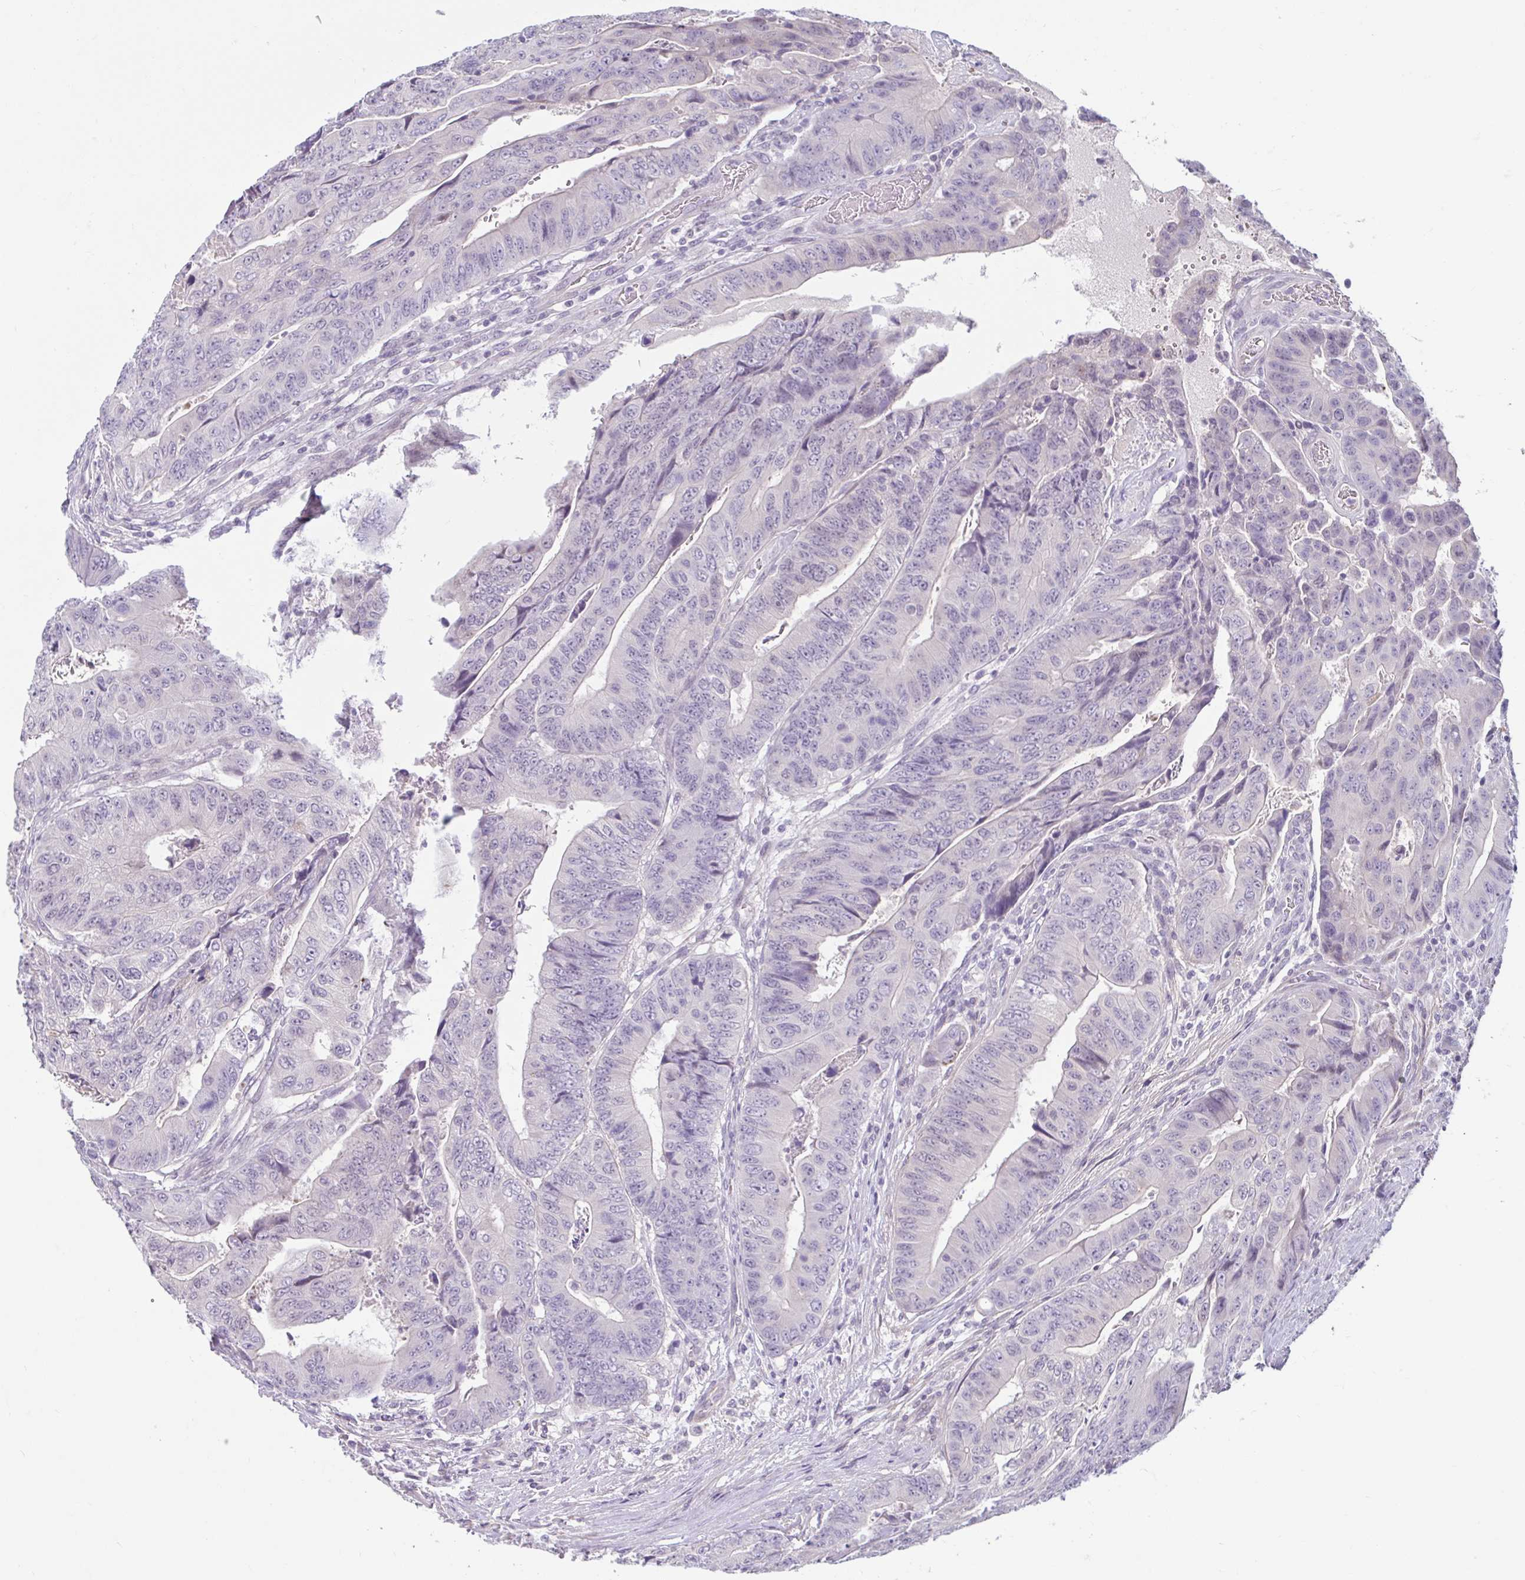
{"staining": {"intensity": "negative", "quantity": "none", "location": "none"}, "tissue": "colorectal cancer", "cell_type": "Tumor cells", "image_type": "cancer", "snomed": [{"axis": "morphology", "description": "Adenocarcinoma, NOS"}, {"axis": "topography", "description": "Colon"}], "caption": "Immunohistochemistry (IHC) of human colorectal cancer (adenocarcinoma) displays no positivity in tumor cells. (IHC, brightfield microscopy, high magnification).", "gene": "CDH19", "patient": {"sex": "female", "age": 48}}